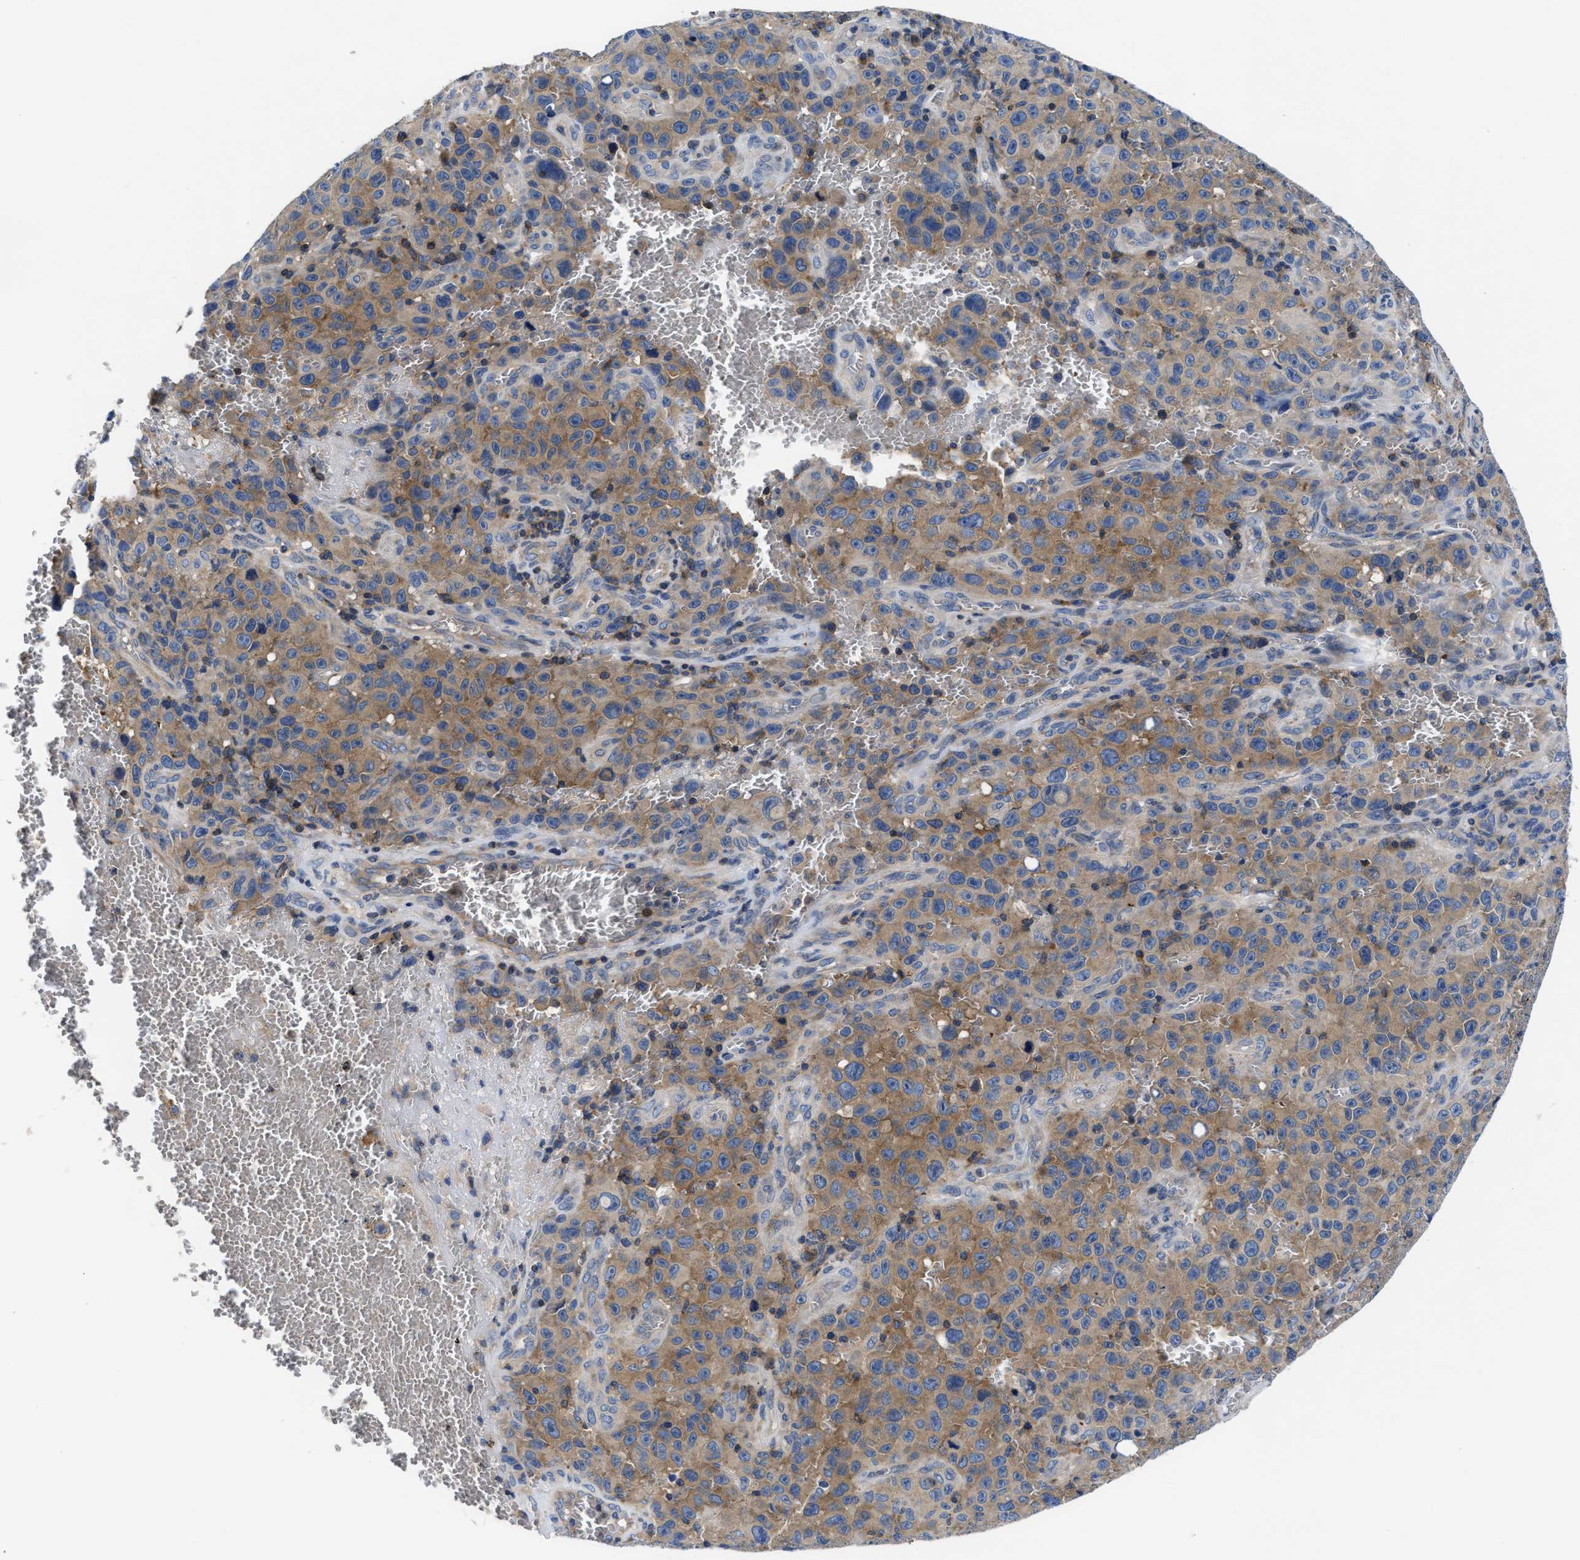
{"staining": {"intensity": "moderate", "quantity": ">75%", "location": "cytoplasmic/membranous"}, "tissue": "melanoma", "cell_type": "Tumor cells", "image_type": "cancer", "snomed": [{"axis": "morphology", "description": "Malignant melanoma, NOS"}, {"axis": "topography", "description": "Skin"}], "caption": "Immunohistochemistry image of melanoma stained for a protein (brown), which reveals medium levels of moderate cytoplasmic/membranous staining in approximately >75% of tumor cells.", "gene": "PHLPP1", "patient": {"sex": "female", "age": 82}}